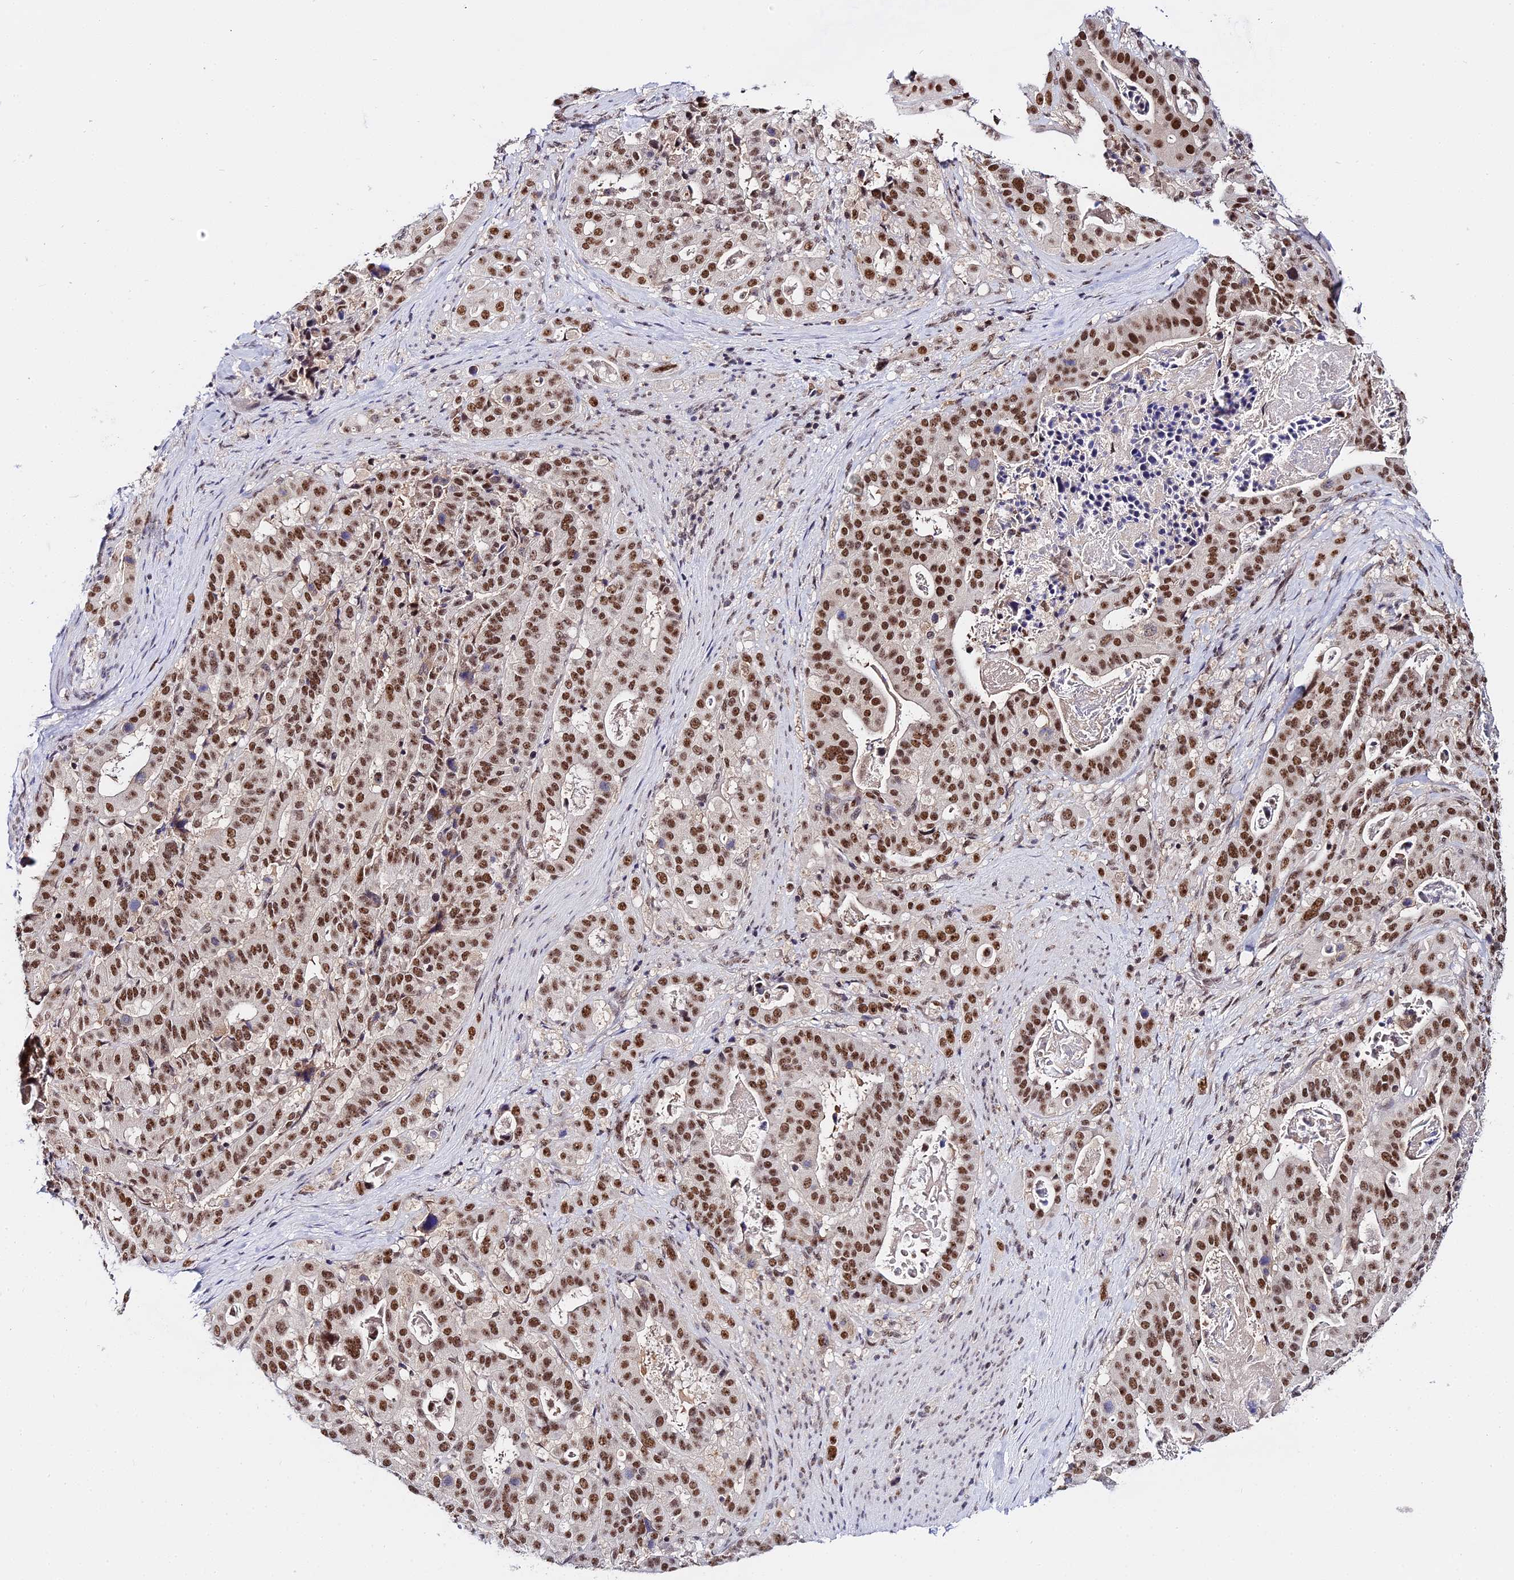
{"staining": {"intensity": "strong", "quantity": ">75%", "location": "nuclear"}, "tissue": "stomach cancer", "cell_type": "Tumor cells", "image_type": "cancer", "snomed": [{"axis": "morphology", "description": "Adenocarcinoma, NOS"}, {"axis": "topography", "description": "Stomach"}], "caption": "The histopathology image demonstrates immunohistochemical staining of stomach adenocarcinoma. There is strong nuclear positivity is present in approximately >75% of tumor cells.", "gene": "EXOSC3", "patient": {"sex": "male", "age": 48}}